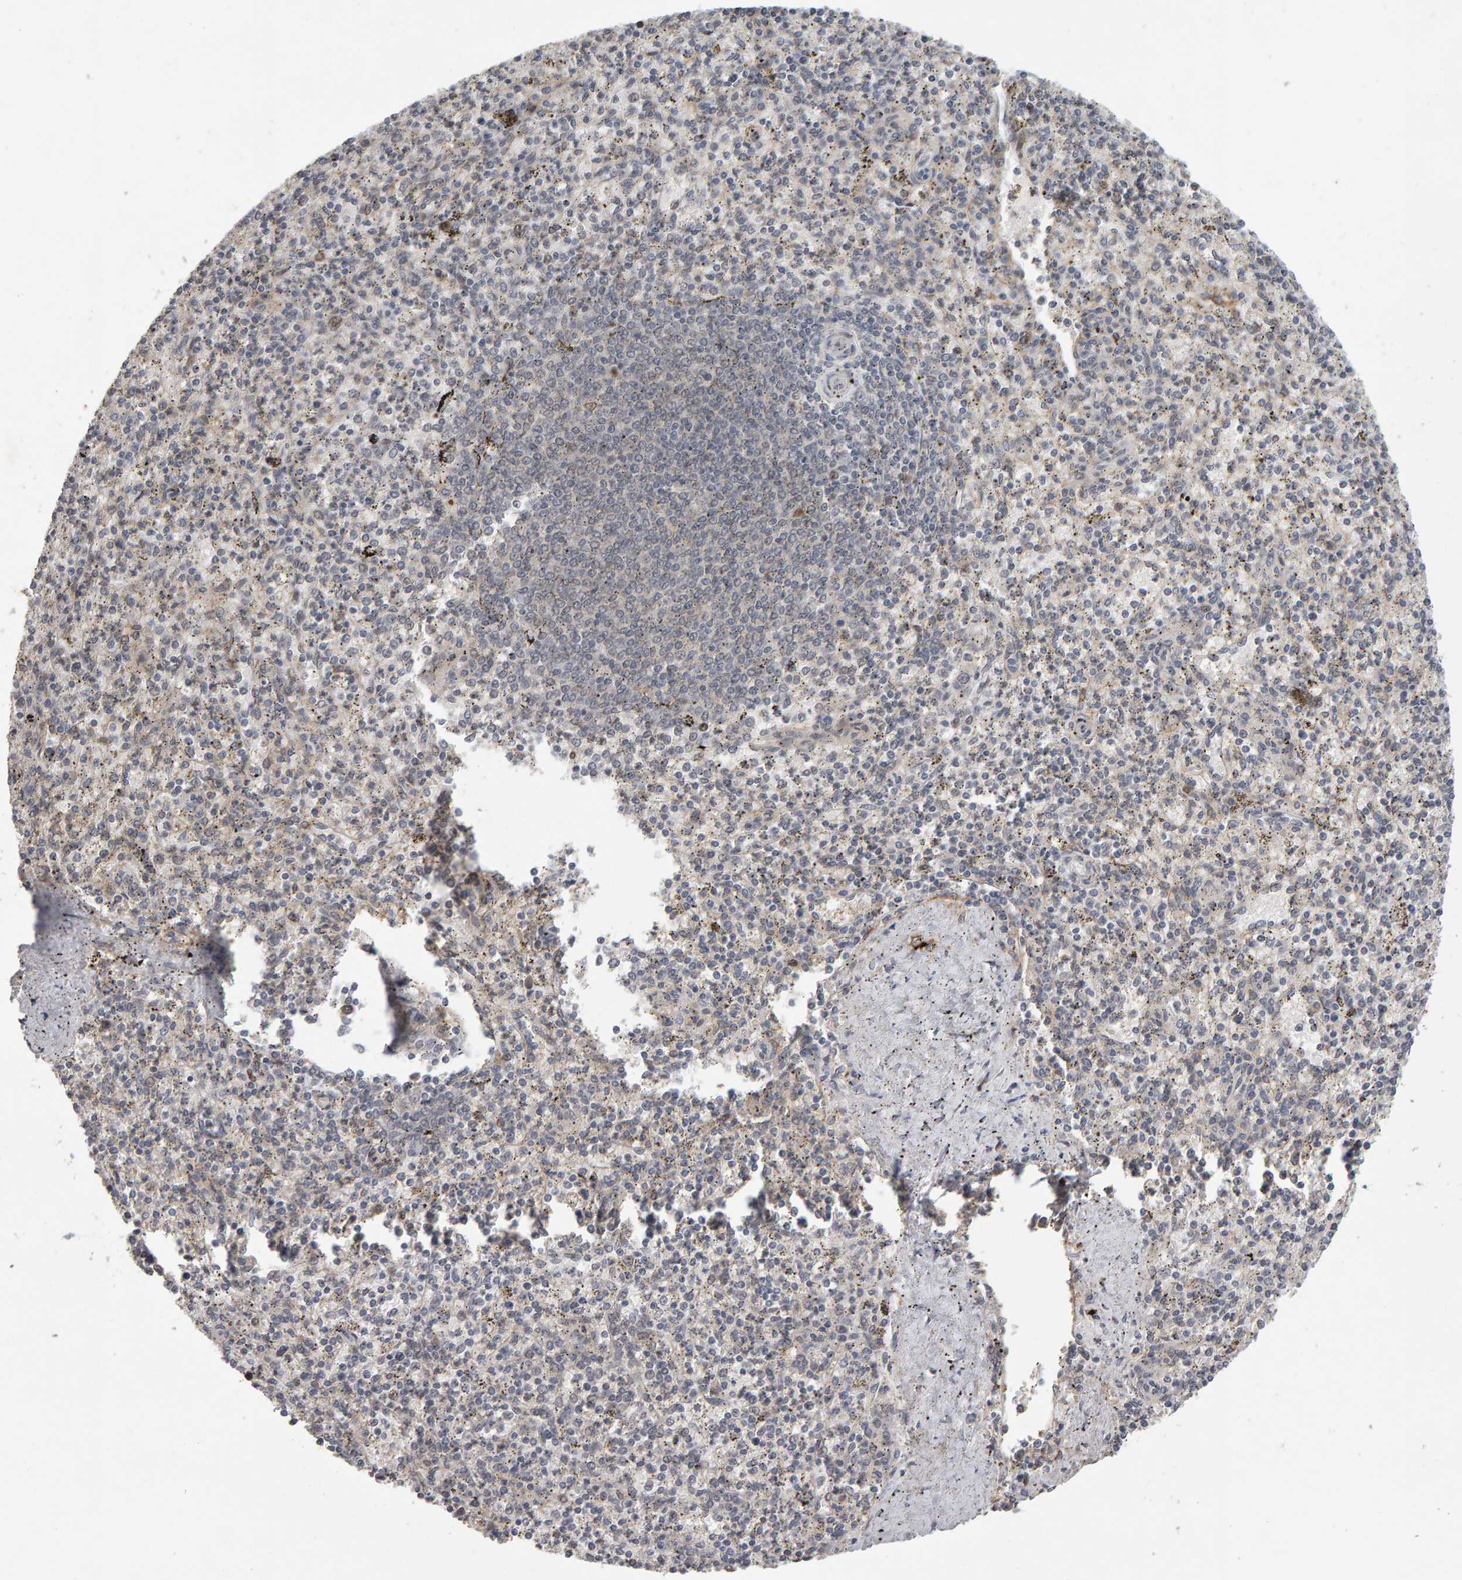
{"staining": {"intensity": "negative", "quantity": "none", "location": "none"}, "tissue": "spleen", "cell_type": "Cells in red pulp", "image_type": "normal", "snomed": [{"axis": "morphology", "description": "Normal tissue, NOS"}, {"axis": "topography", "description": "Spleen"}], "caption": "Protein analysis of unremarkable spleen exhibits no significant staining in cells in red pulp. (DAB immunohistochemistry (IHC) visualized using brightfield microscopy, high magnification).", "gene": "CDCA5", "patient": {"sex": "male", "age": 72}}